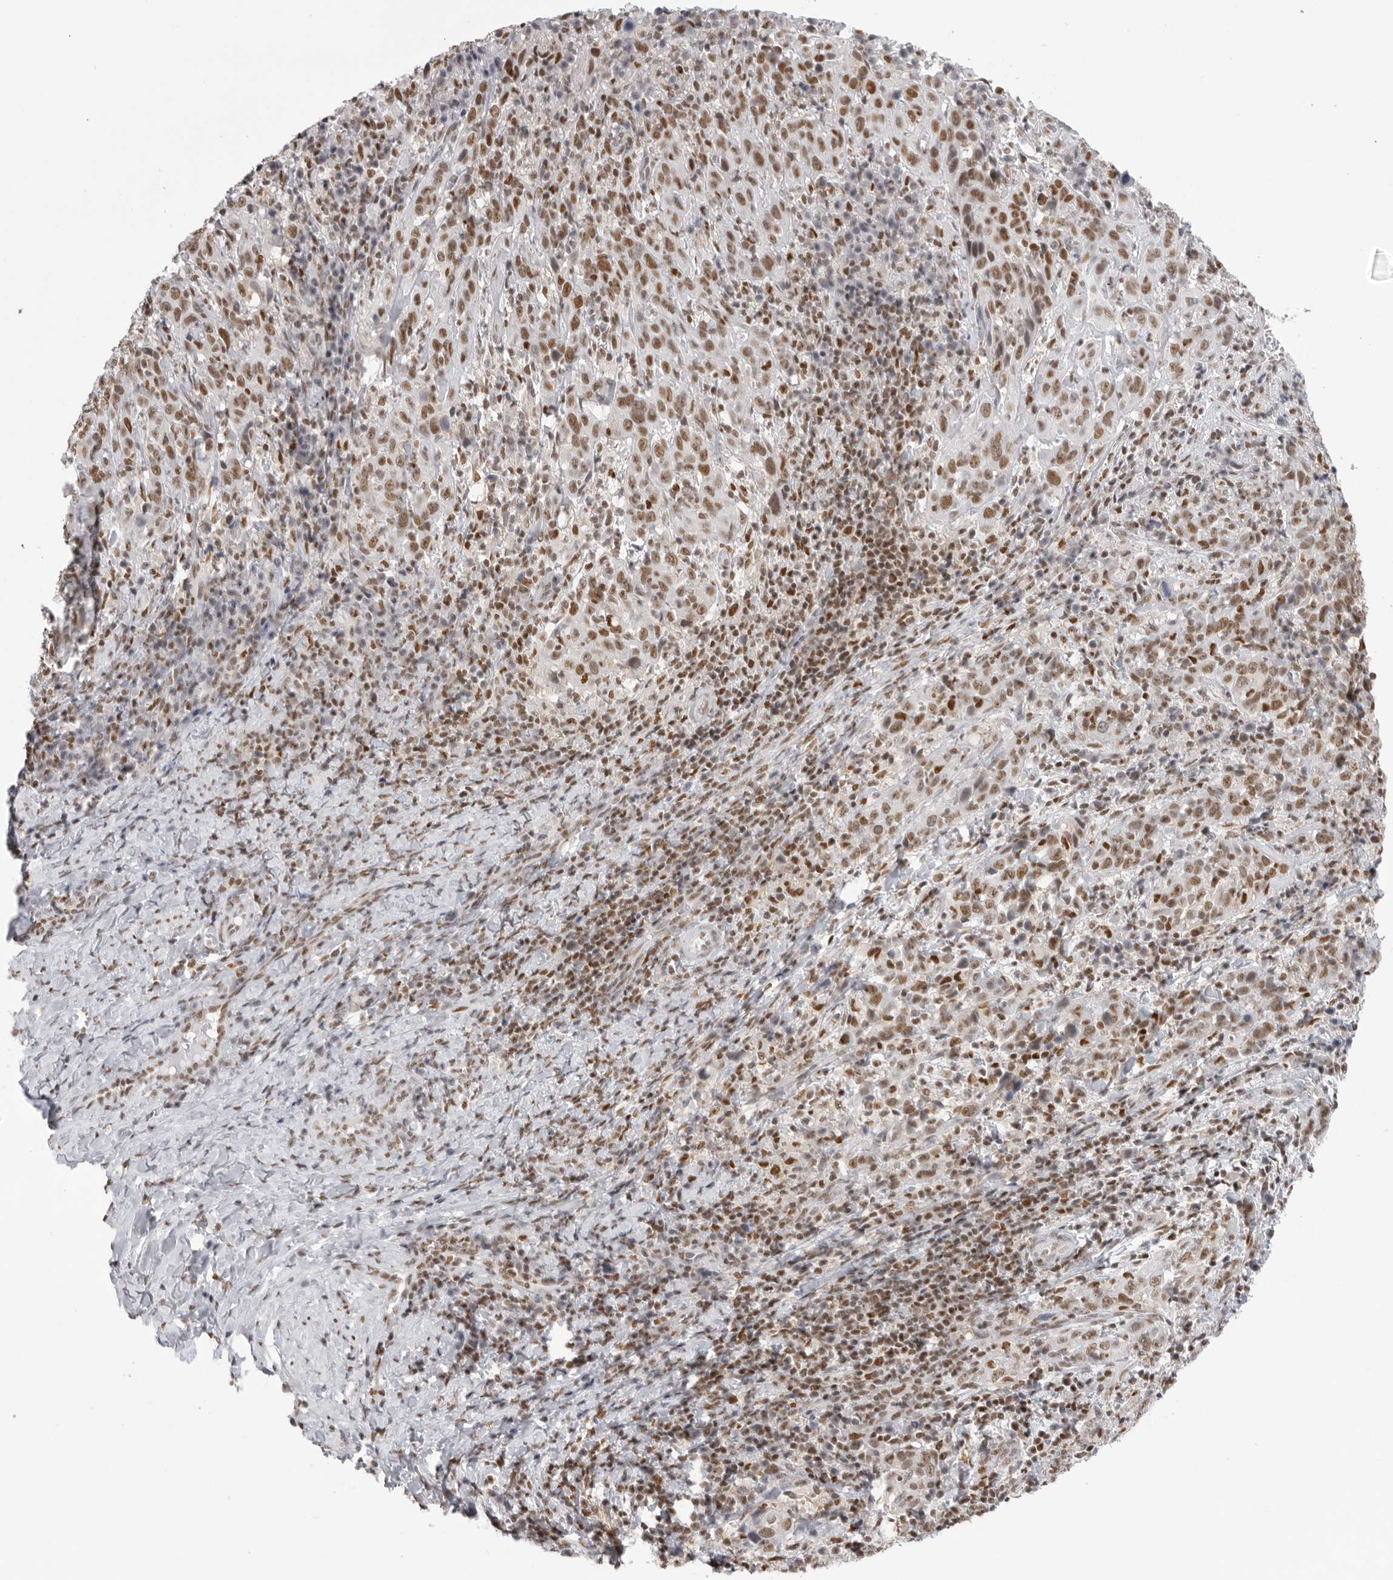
{"staining": {"intensity": "moderate", "quantity": ">75%", "location": "nuclear"}, "tissue": "cervical cancer", "cell_type": "Tumor cells", "image_type": "cancer", "snomed": [{"axis": "morphology", "description": "Squamous cell carcinoma, NOS"}, {"axis": "topography", "description": "Cervix"}], "caption": "Protein expression by immunohistochemistry shows moderate nuclear expression in about >75% of tumor cells in cervical squamous cell carcinoma.", "gene": "RPA2", "patient": {"sex": "female", "age": 46}}